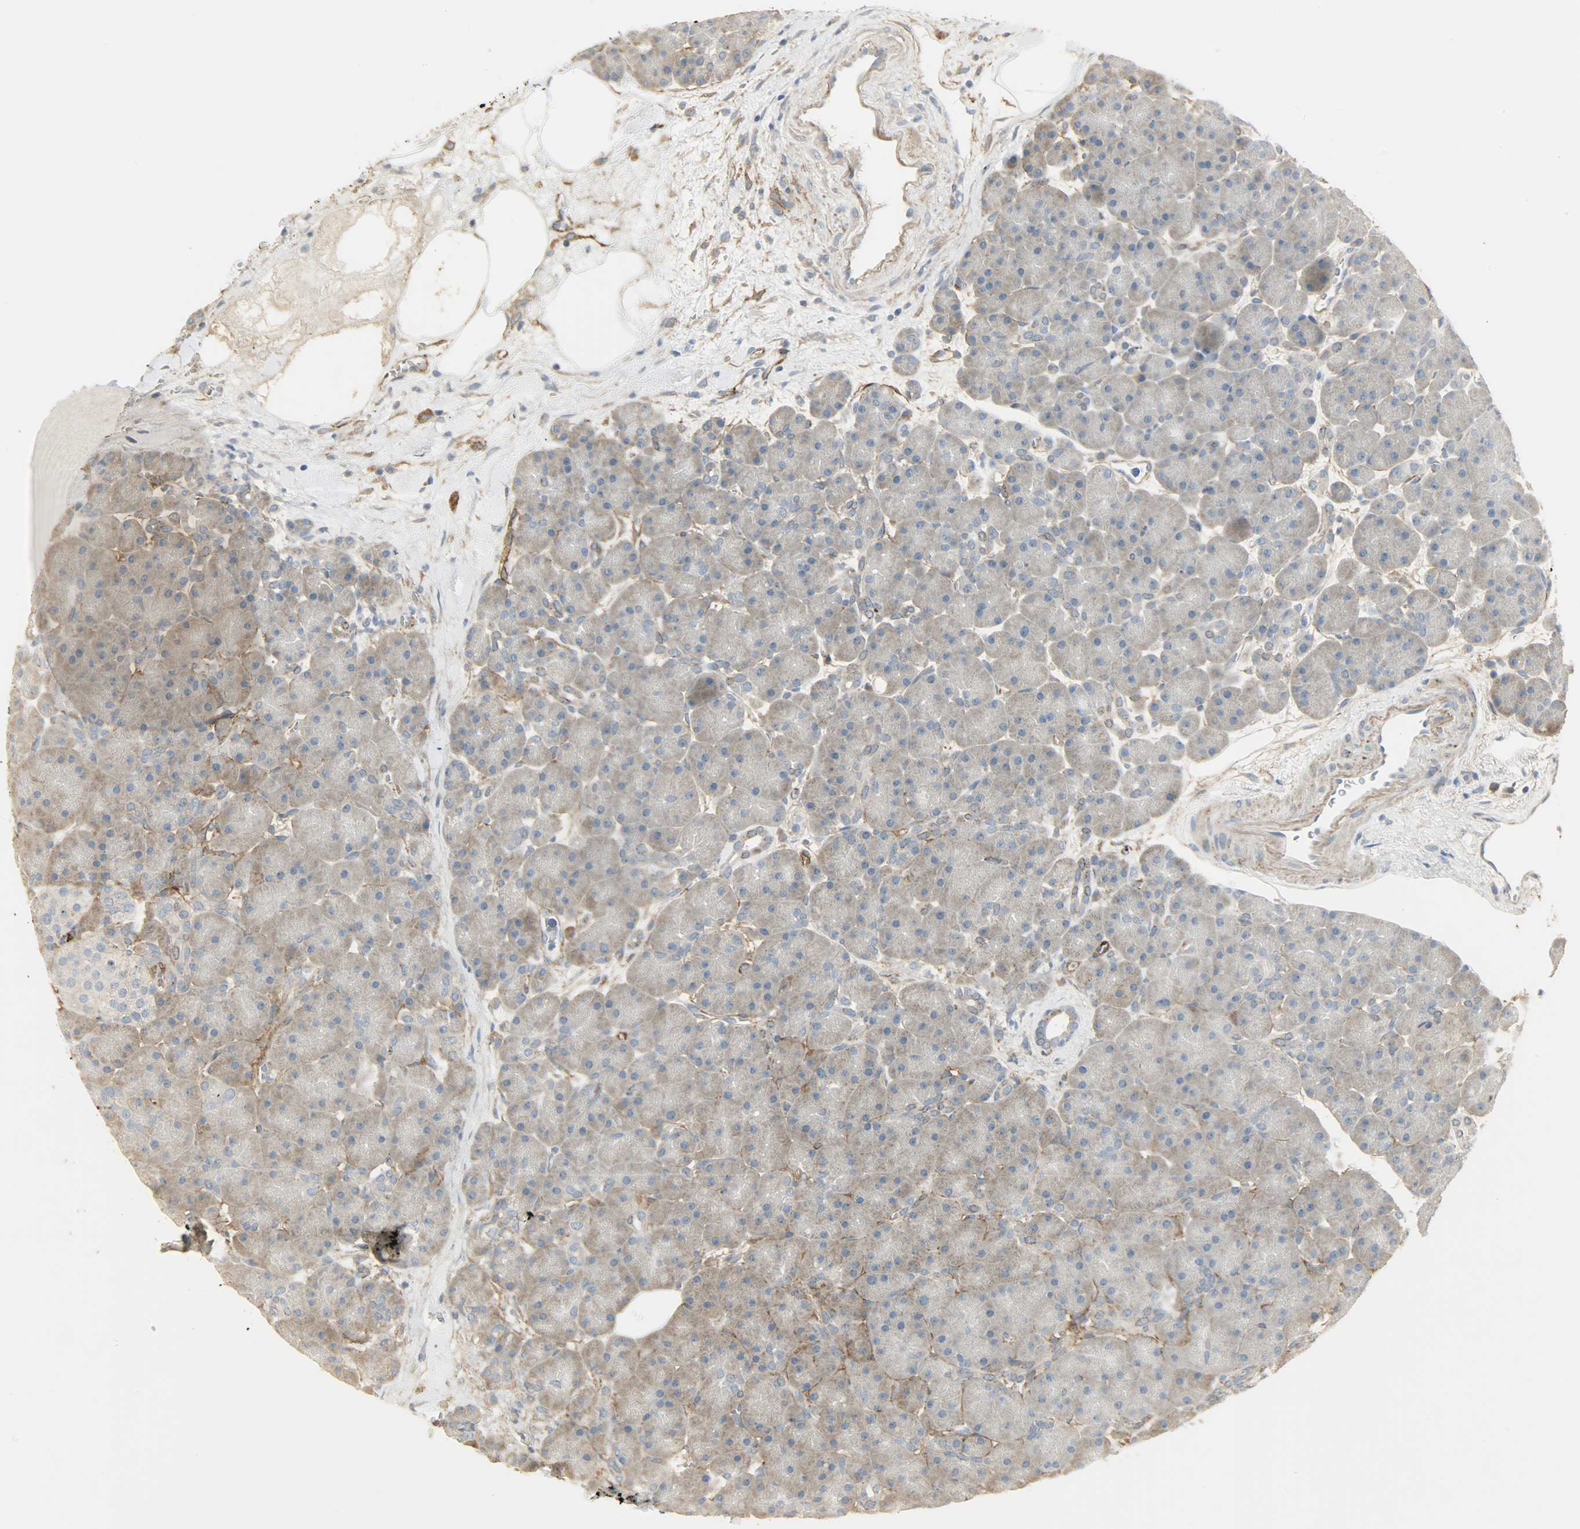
{"staining": {"intensity": "weak", "quantity": "25%-75%", "location": "cytoplasmic/membranous"}, "tissue": "pancreas", "cell_type": "Exocrine glandular cells", "image_type": "normal", "snomed": [{"axis": "morphology", "description": "Normal tissue, NOS"}, {"axis": "topography", "description": "Pancreas"}], "caption": "Immunohistochemical staining of normal pancreas shows 25%-75% levels of weak cytoplasmic/membranous protein staining in approximately 25%-75% of exocrine glandular cells. (DAB IHC, brown staining for protein, blue staining for nuclei).", "gene": "ENPEP", "patient": {"sex": "male", "age": 66}}